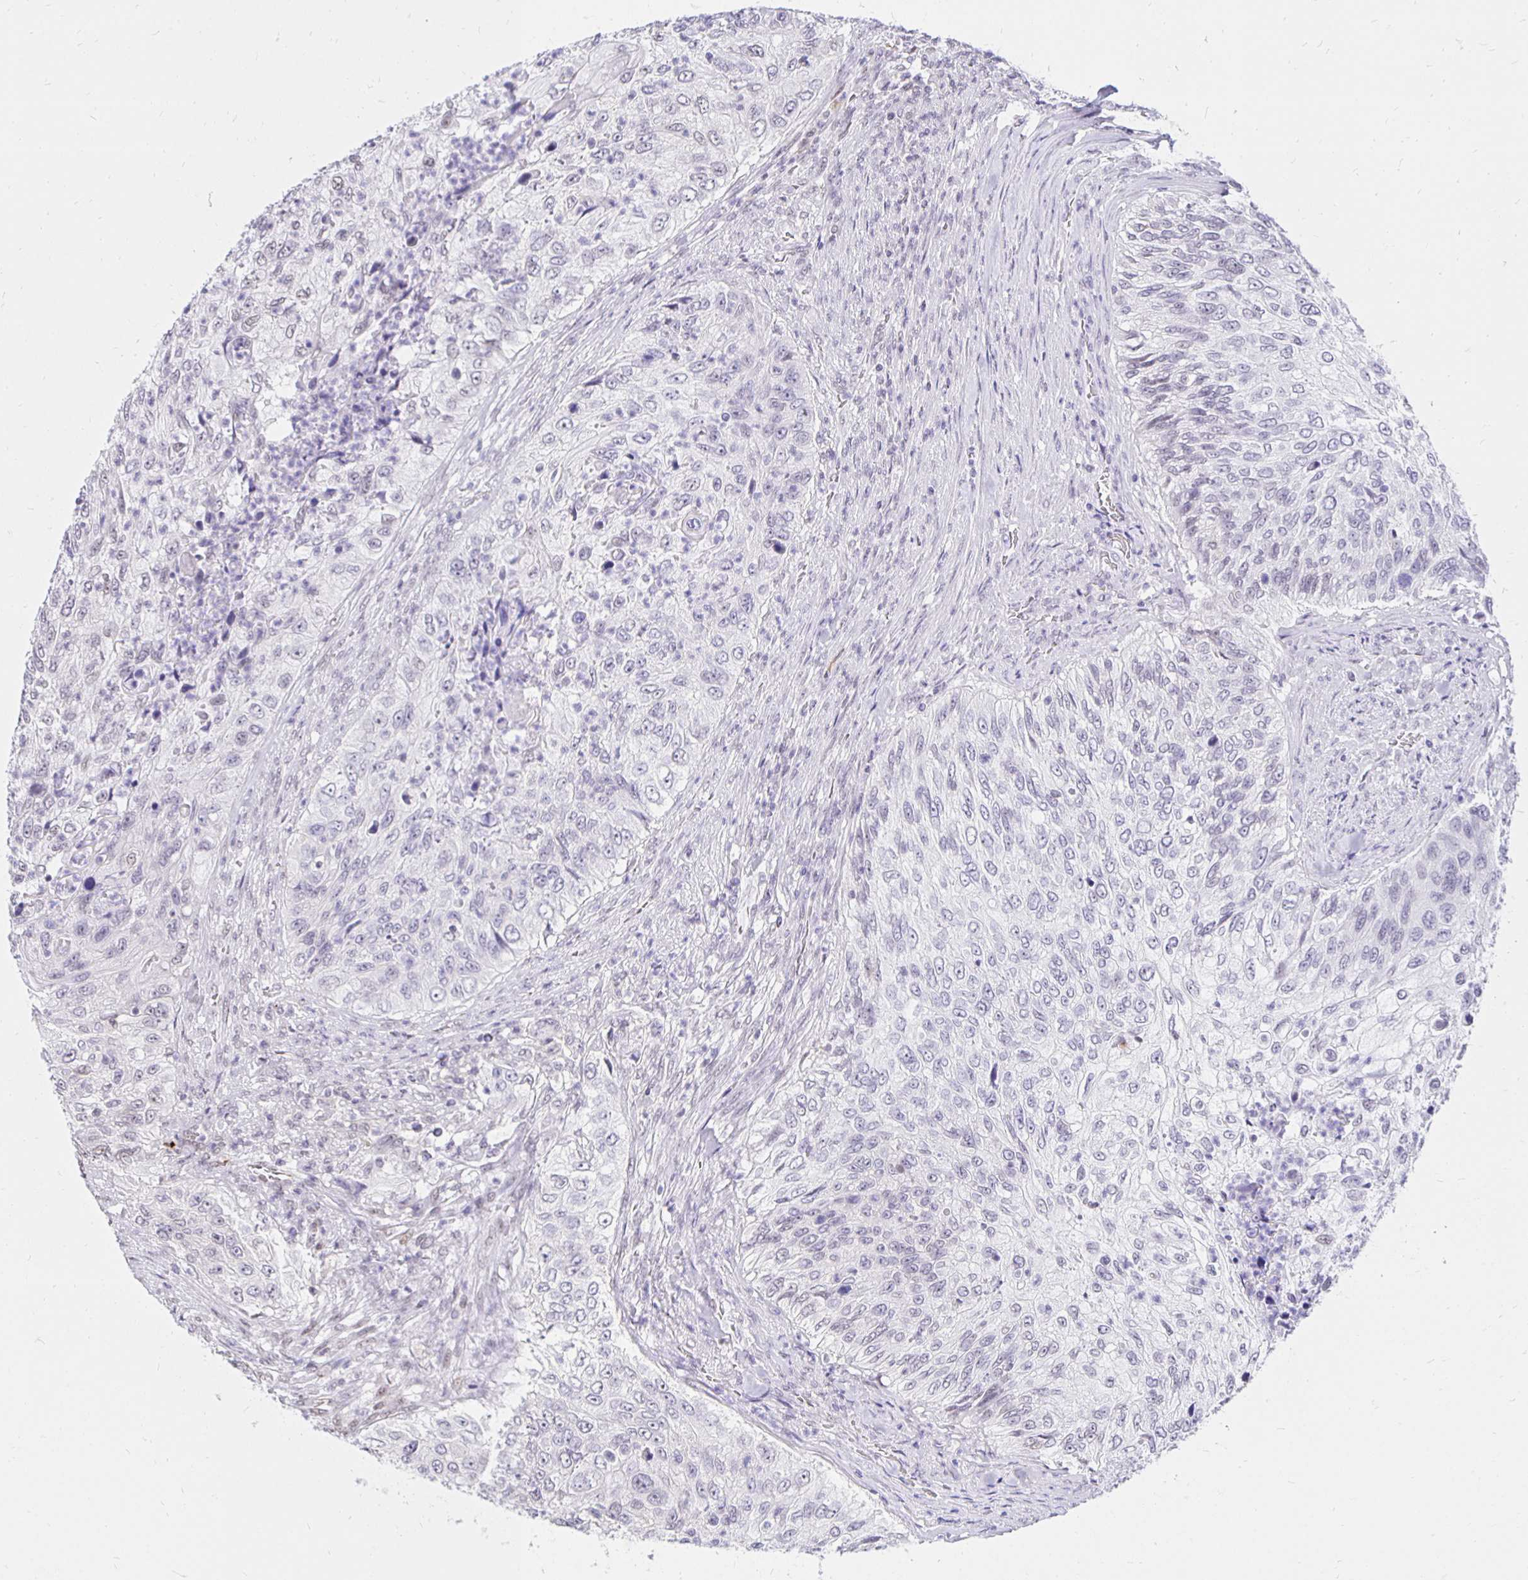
{"staining": {"intensity": "negative", "quantity": "none", "location": "none"}, "tissue": "urothelial cancer", "cell_type": "Tumor cells", "image_type": "cancer", "snomed": [{"axis": "morphology", "description": "Urothelial carcinoma, High grade"}, {"axis": "topography", "description": "Urinary bladder"}], "caption": "Immunohistochemistry (IHC) of high-grade urothelial carcinoma reveals no expression in tumor cells.", "gene": "ZNF579", "patient": {"sex": "female", "age": 60}}